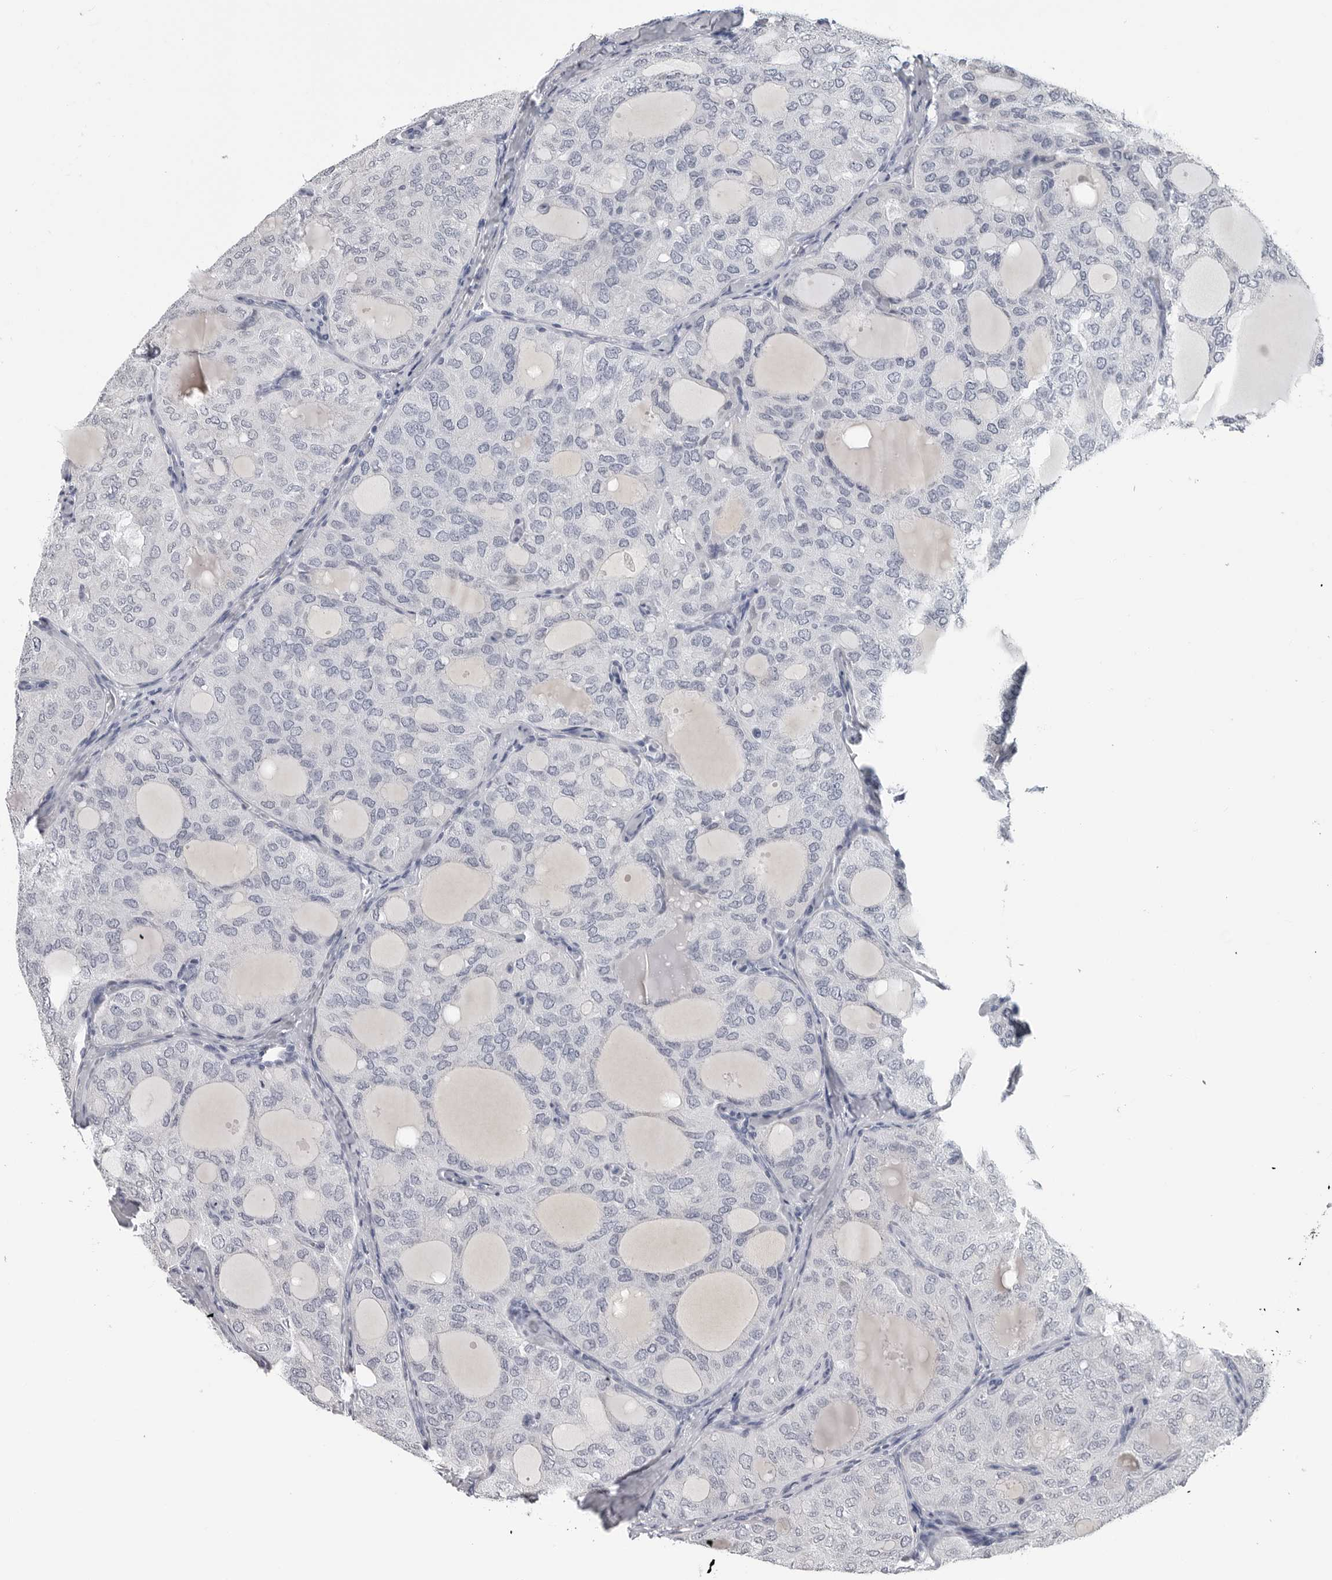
{"staining": {"intensity": "negative", "quantity": "none", "location": "none"}, "tissue": "thyroid cancer", "cell_type": "Tumor cells", "image_type": "cancer", "snomed": [{"axis": "morphology", "description": "Follicular adenoma carcinoma, NOS"}, {"axis": "topography", "description": "Thyroid gland"}], "caption": "The immunohistochemistry photomicrograph has no significant staining in tumor cells of thyroid cancer tissue.", "gene": "AMPD1", "patient": {"sex": "male", "age": 75}}